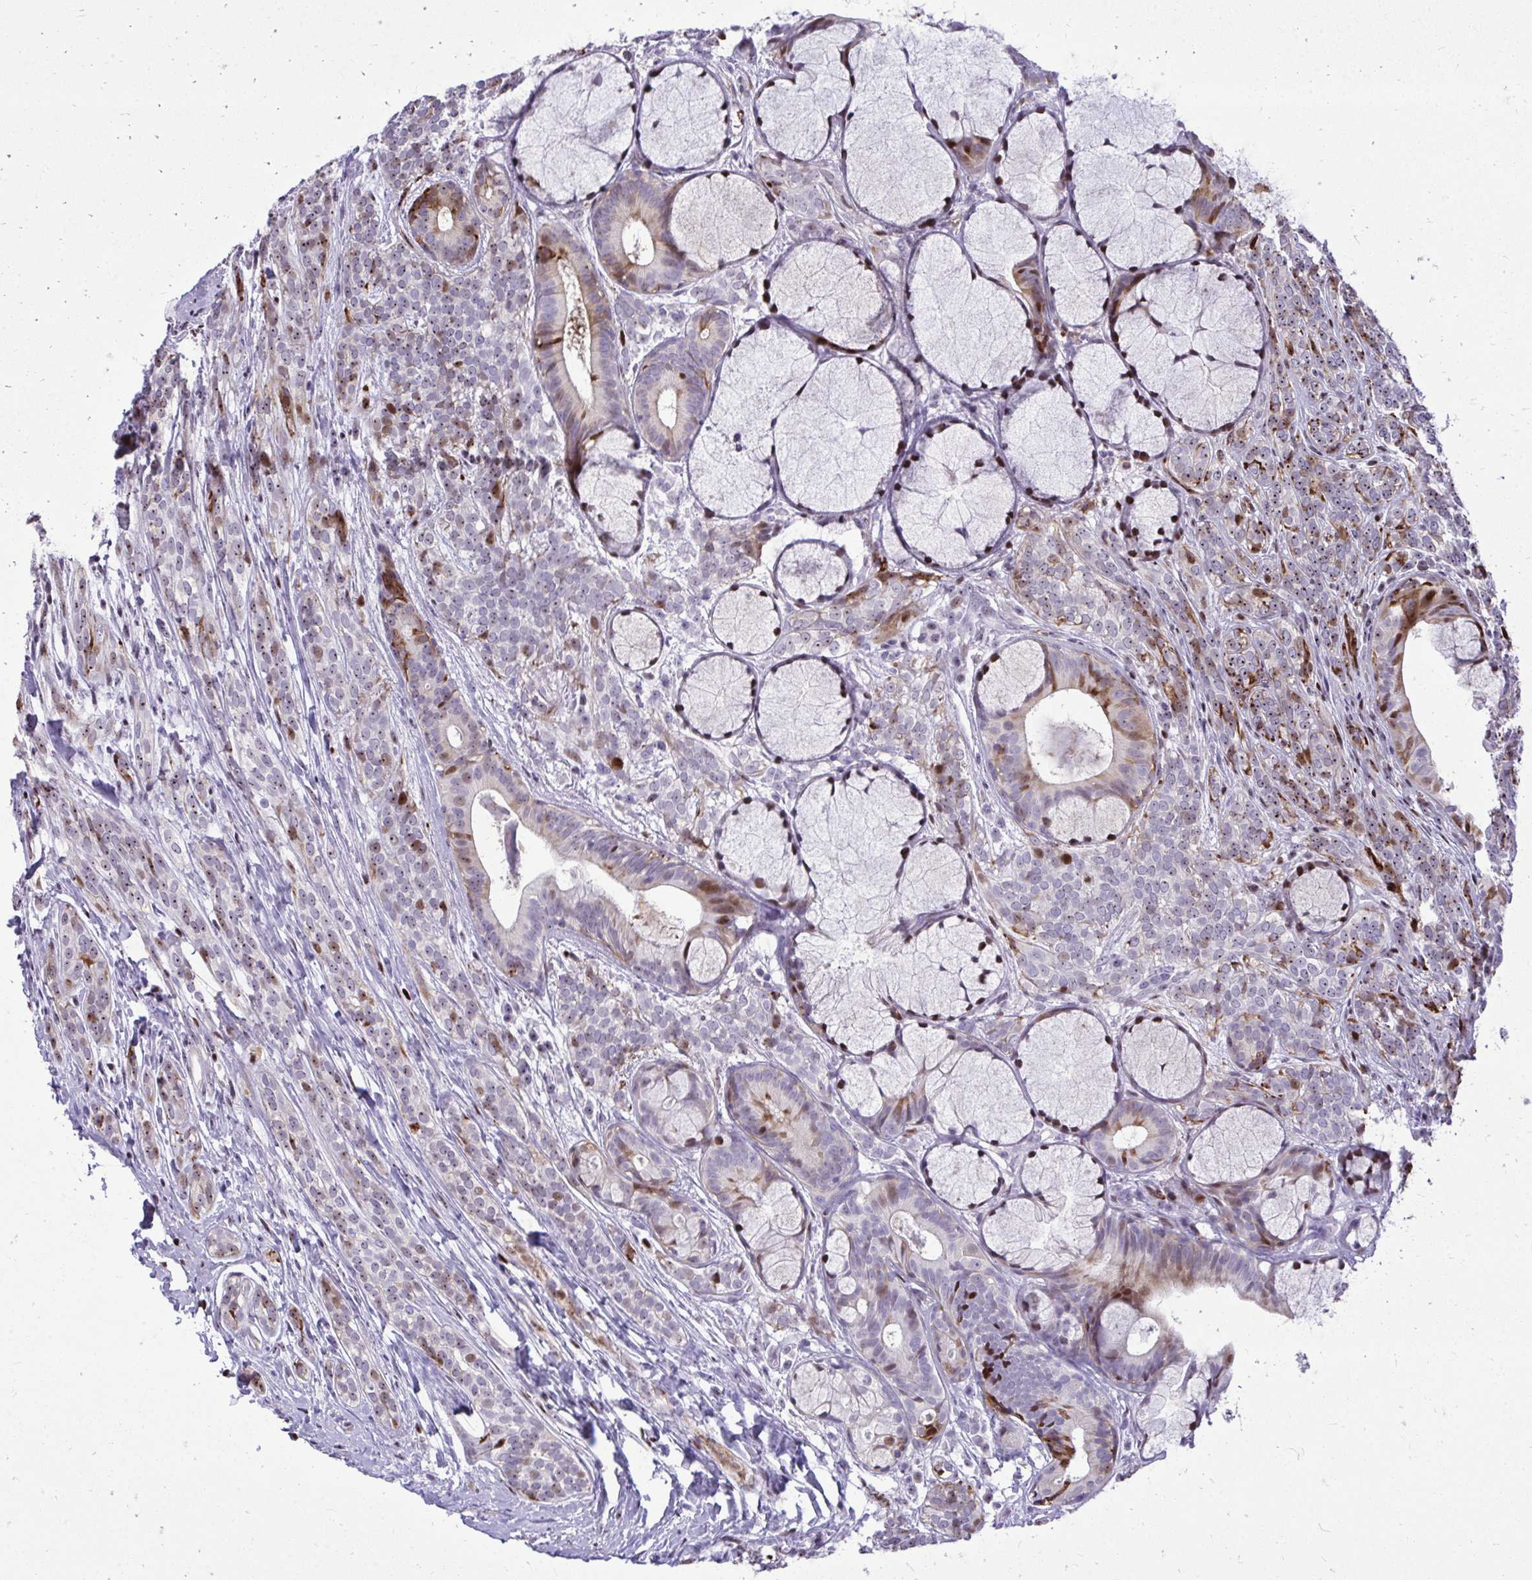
{"staining": {"intensity": "moderate", "quantity": "25%-75%", "location": "nuclear"}, "tissue": "head and neck cancer", "cell_type": "Tumor cells", "image_type": "cancer", "snomed": [{"axis": "morphology", "description": "Adenocarcinoma, NOS"}, {"axis": "topography", "description": "Head-Neck"}], "caption": "This photomicrograph reveals immunohistochemistry (IHC) staining of head and neck cancer (adenocarcinoma), with medium moderate nuclear staining in approximately 25%-75% of tumor cells.", "gene": "DLX4", "patient": {"sex": "female", "age": 57}}